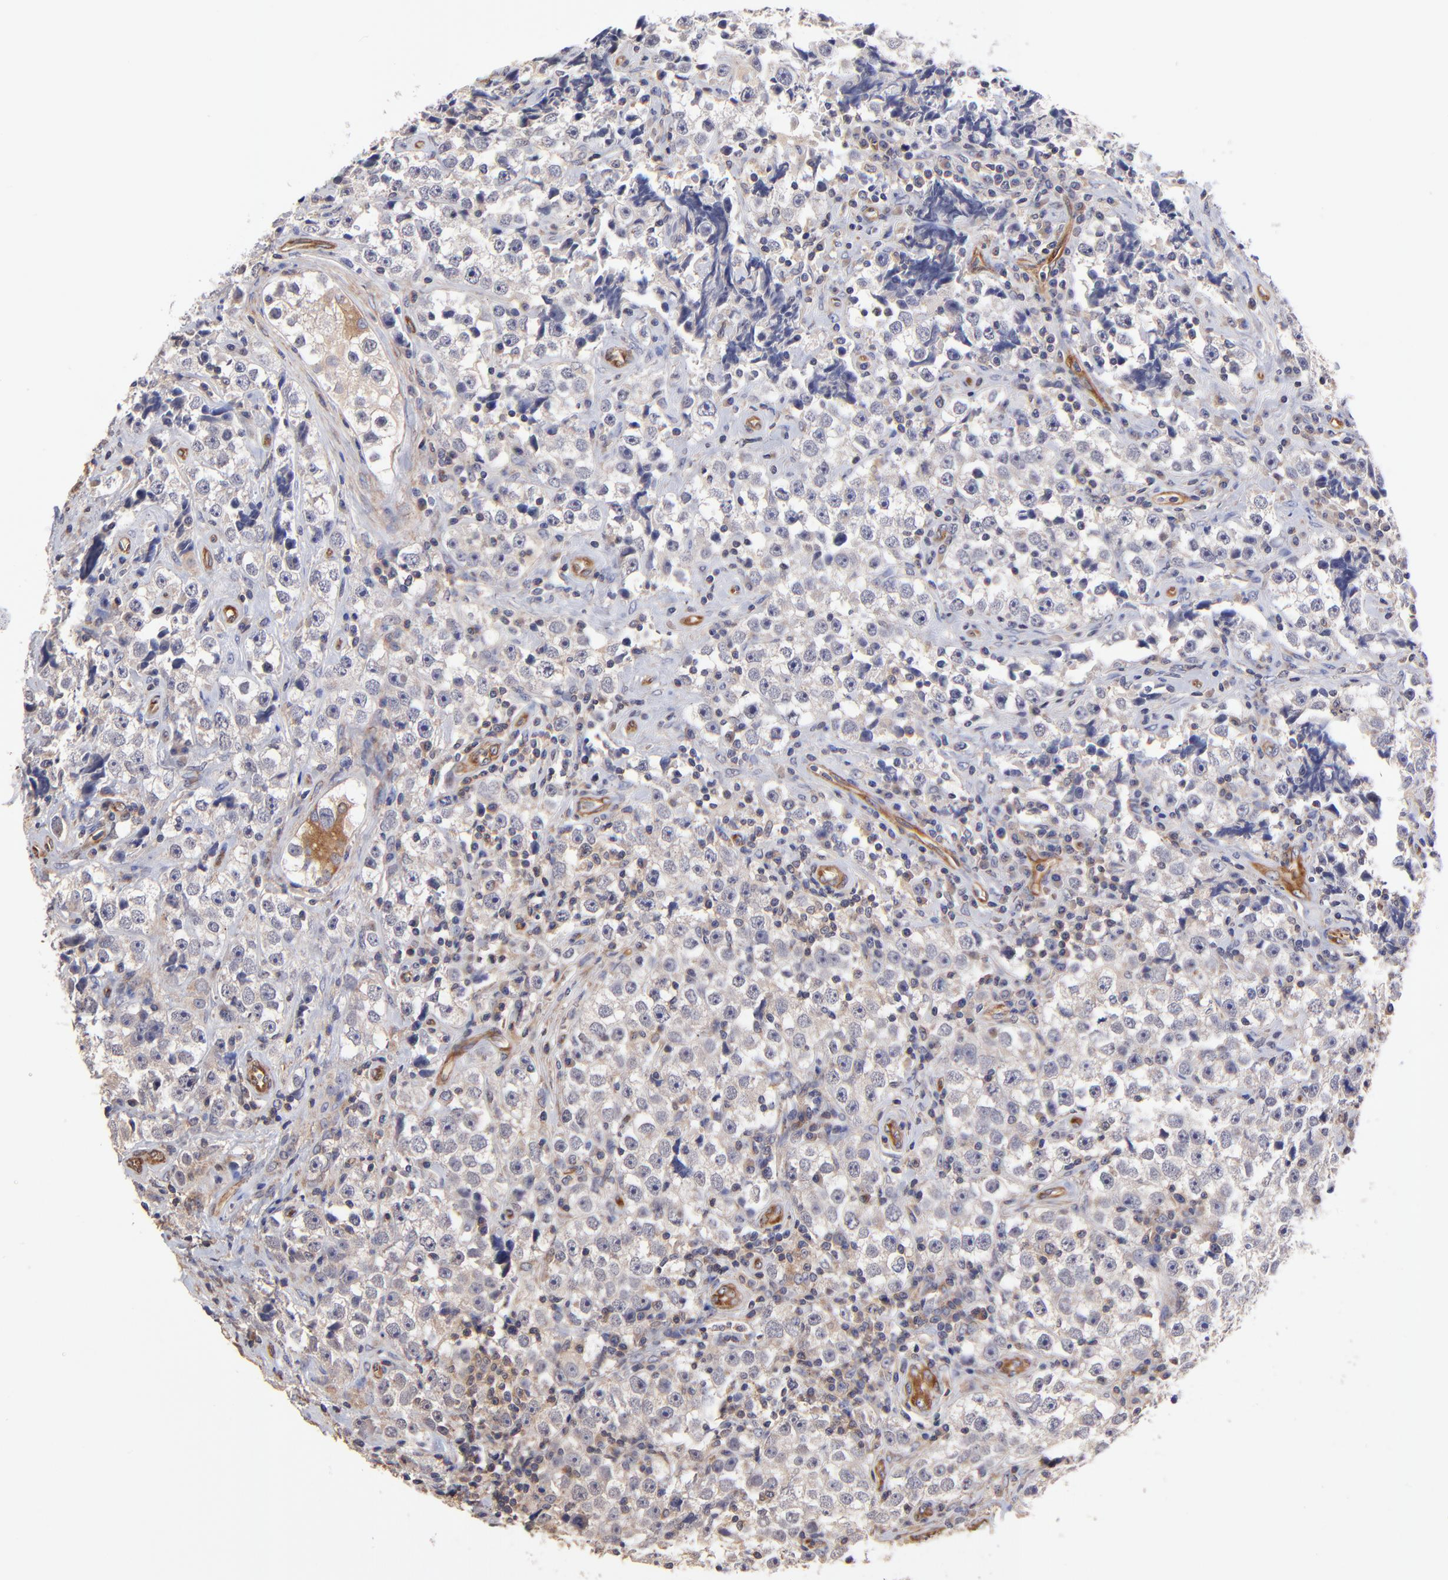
{"staining": {"intensity": "negative", "quantity": "none", "location": "none"}, "tissue": "testis cancer", "cell_type": "Tumor cells", "image_type": "cancer", "snomed": [{"axis": "morphology", "description": "Seminoma, NOS"}, {"axis": "topography", "description": "Testis"}], "caption": "IHC histopathology image of human testis cancer (seminoma) stained for a protein (brown), which shows no expression in tumor cells. (Immunohistochemistry, brightfield microscopy, high magnification).", "gene": "ASB7", "patient": {"sex": "male", "age": 32}}